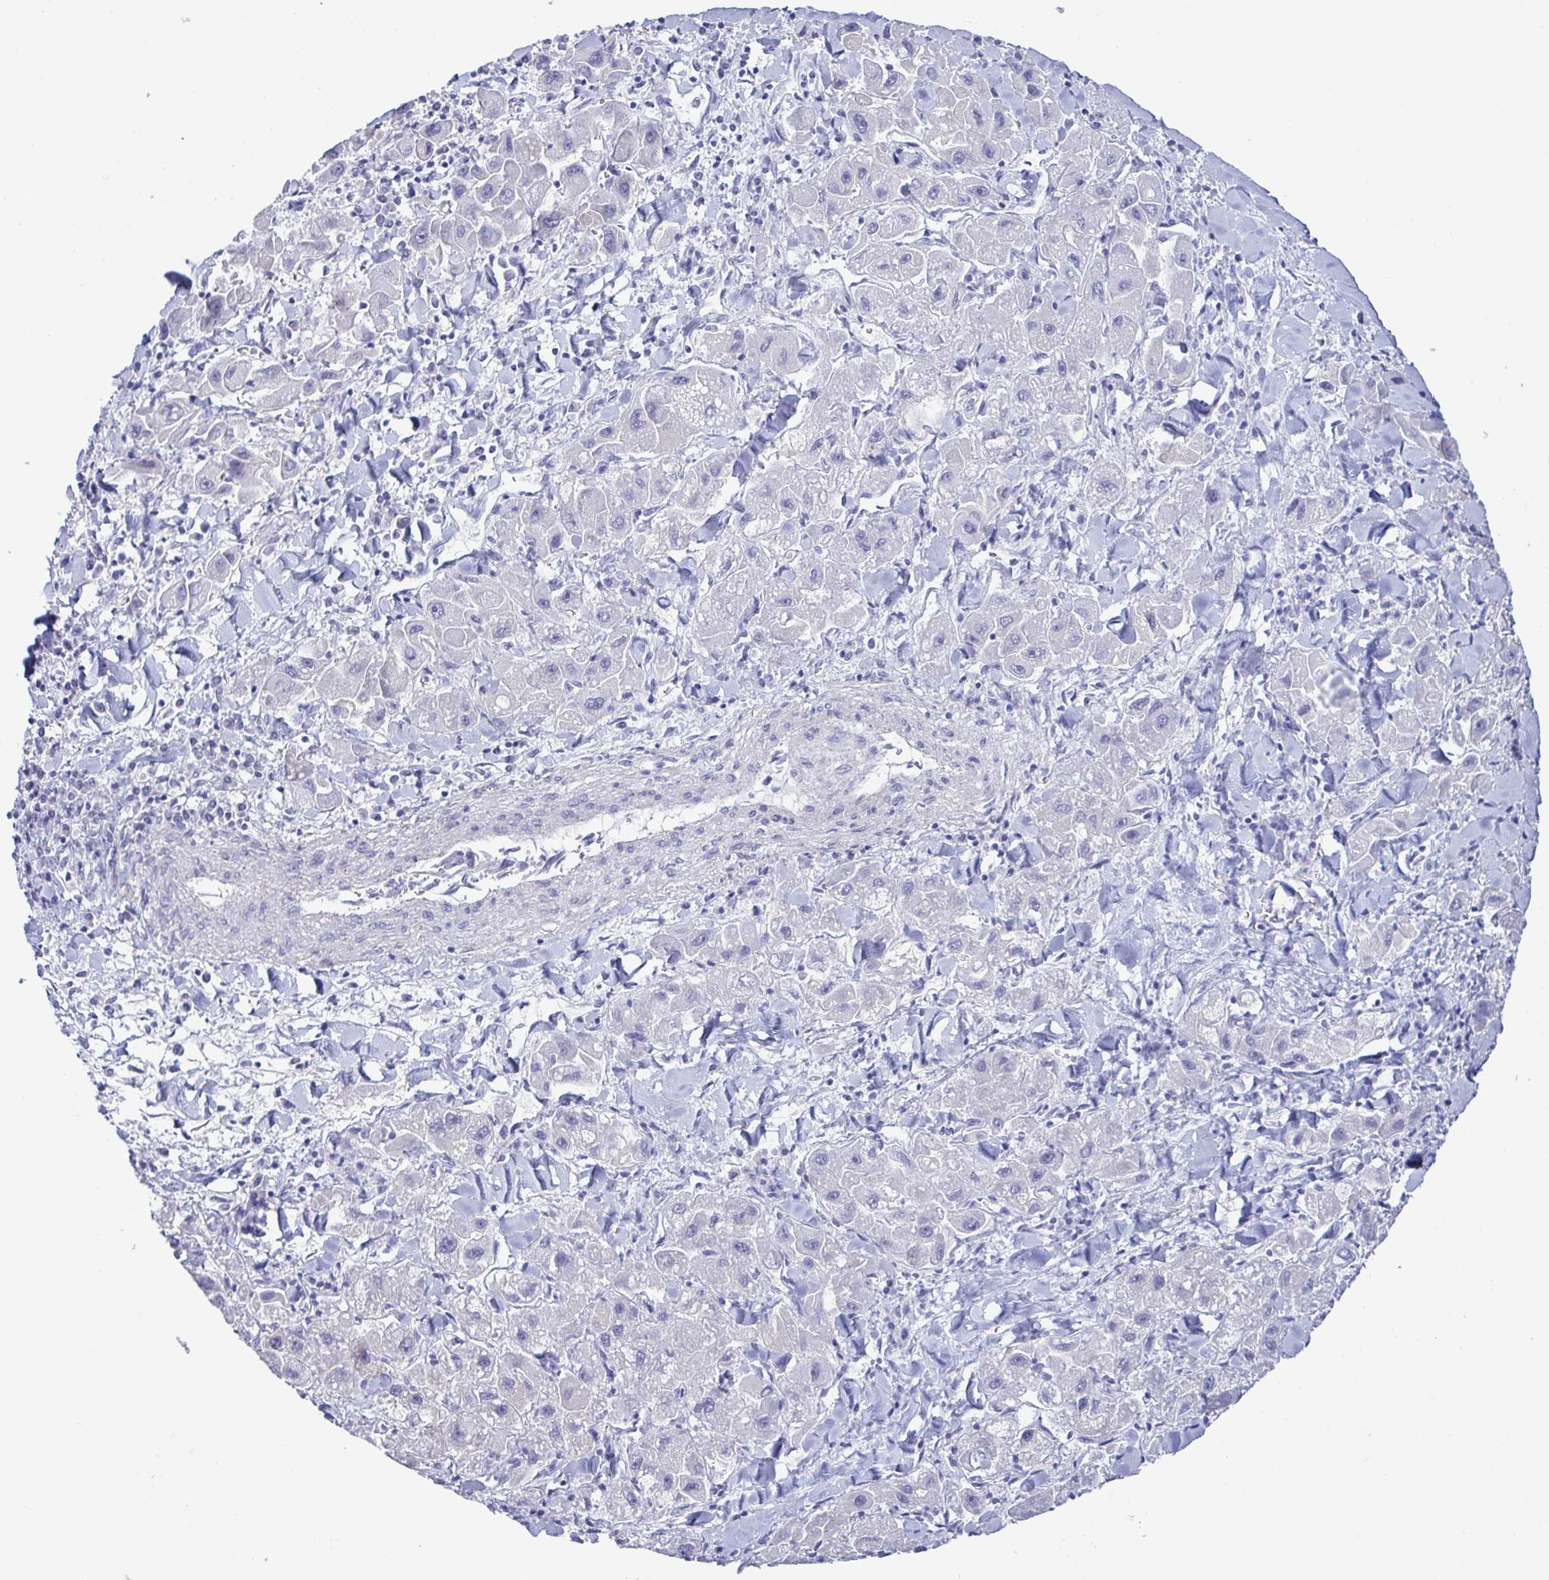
{"staining": {"intensity": "negative", "quantity": "none", "location": "none"}, "tissue": "liver cancer", "cell_type": "Tumor cells", "image_type": "cancer", "snomed": [{"axis": "morphology", "description": "Carcinoma, Hepatocellular, NOS"}, {"axis": "topography", "description": "Liver"}], "caption": "High power microscopy photomicrograph of an immunohistochemistry (IHC) micrograph of hepatocellular carcinoma (liver), revealing no significant staining in tumor cells.", "gene": "MED11", "patient": {"sex": "male", "age": 24}}